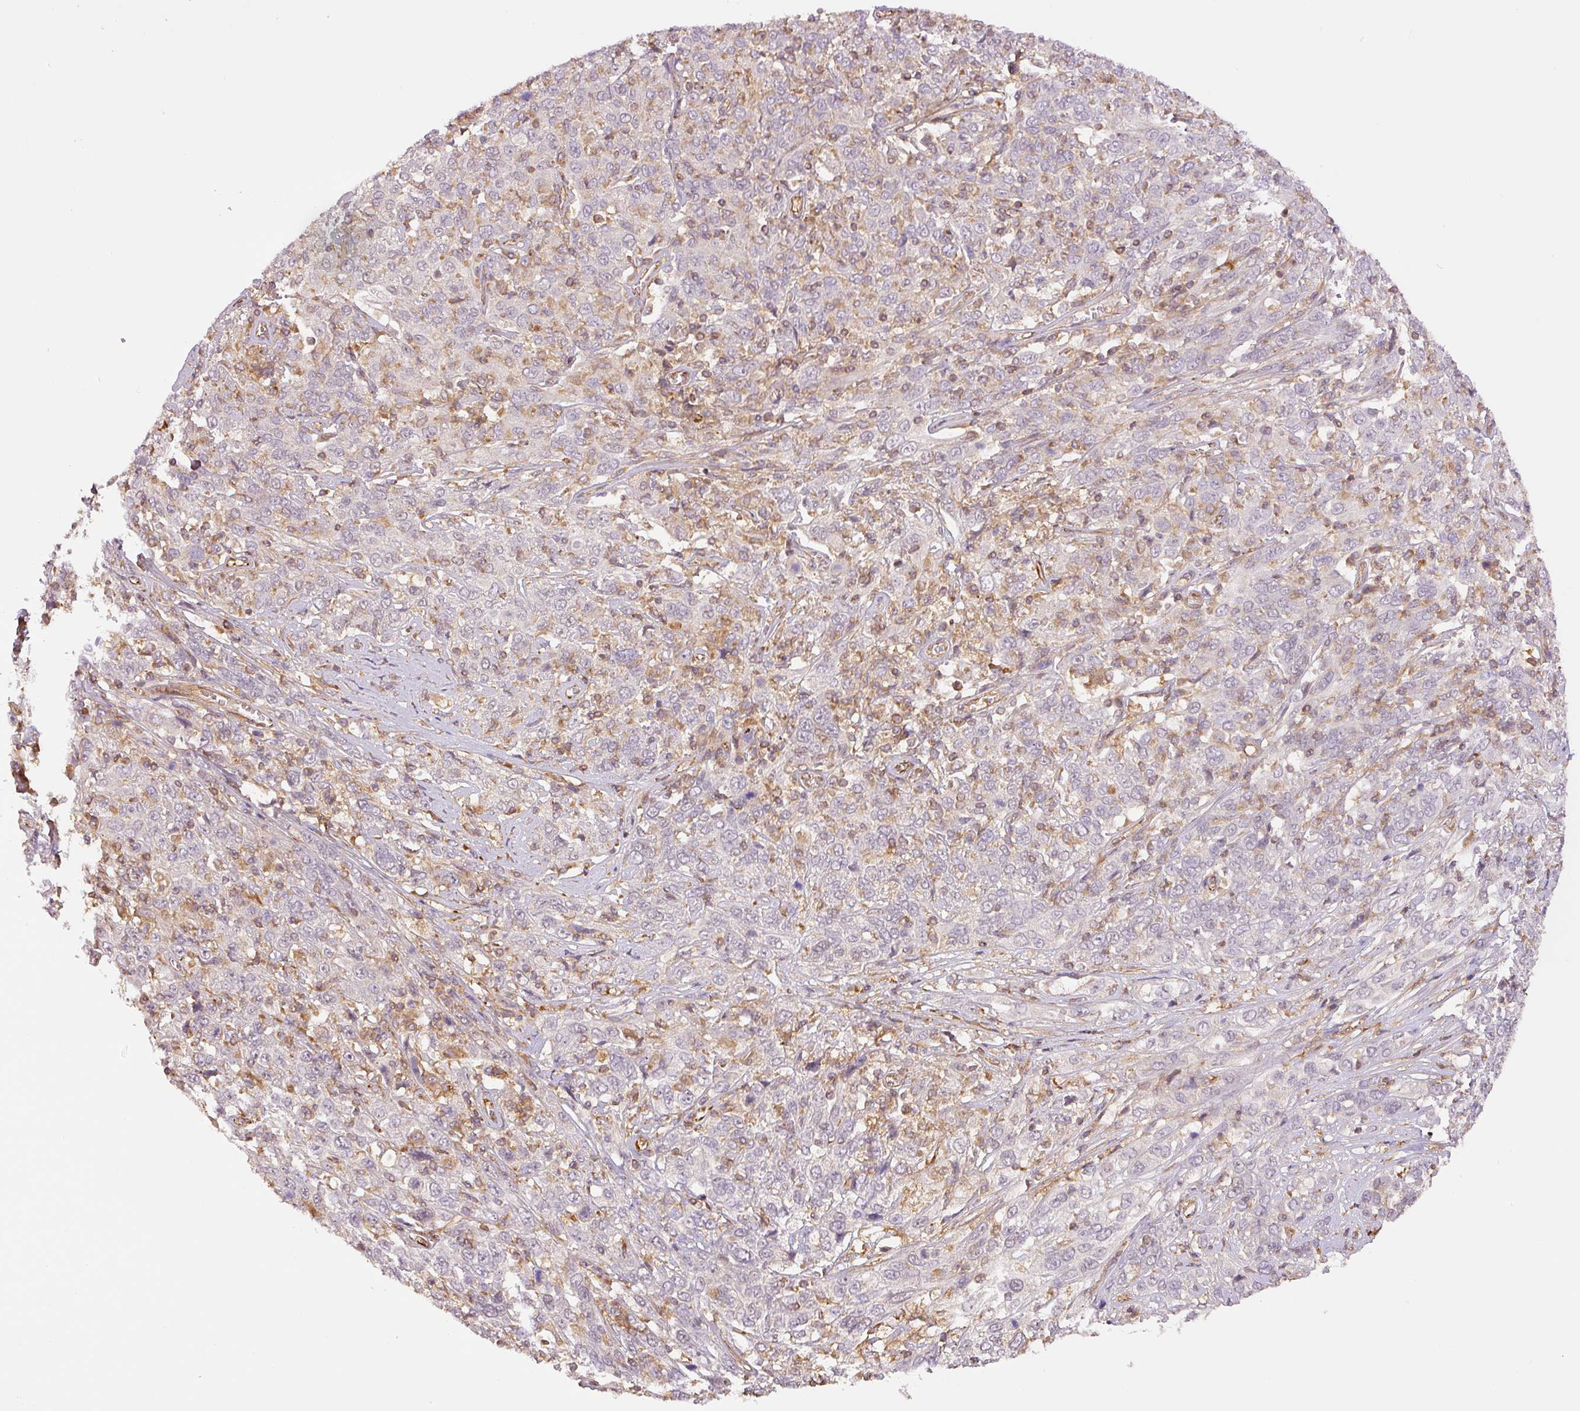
{"staining": {"intensity": "negative", "quantity": "none", "location": "none"}, "tissue": "cervical cancer", "cell_type": "Tumor cells", "image_type": "cancer", "snomed": [{"axis": "morphology", "description": "Squamous cell carcinoma, NOS"}, {"axis": "topography", "description": "Cervix"}], "caption": "IHC micrograph of human cervical squamous cell carcinoma stained for a protein (brown), which displays no positivity in tumor cells. Nuclei are stained in blue.", "gene": "PCK2", "patient": {"sex": "female", "age": 46}}